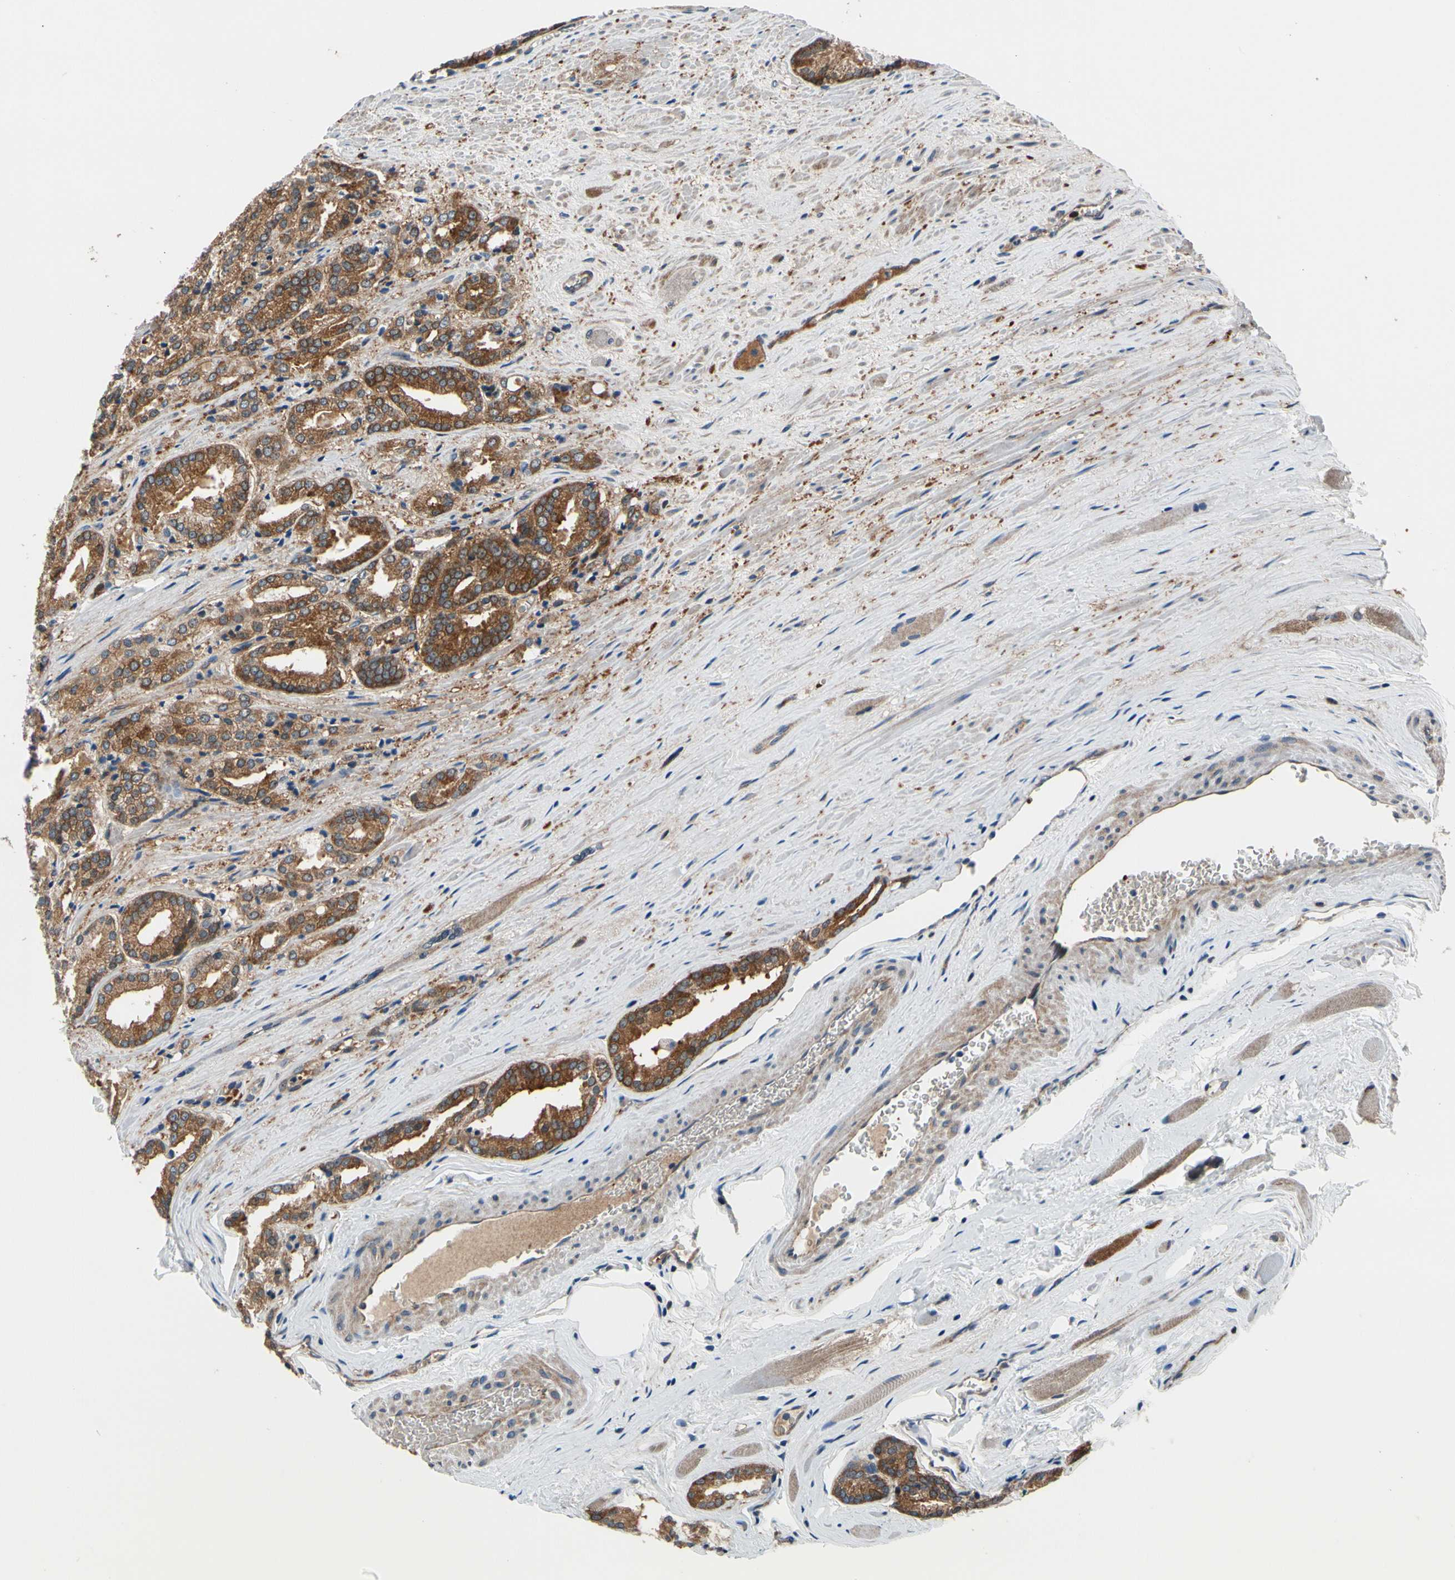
{"staining": {"intensity": "strong", "quantity": ">75%", "location": "cytoplasmic/membranous"}, "tissue": "prostate cancer", "cell_type": "Tumor cells", "image_type": "cancer", "snomed": [{"axis": "morphology", "description": "Adenocarcinoma, Low grade"}, {"axis": "topography", "description": "Prostate"}], "caption": "A brown stain highlights strong cytoplasmic/membranous expression of a protein in human prostate cancer (adenocarcinoma (low-grade)) tumor cells. Ihc stains the protein in brown and the nuclei are stained blue.", "gene": "PRDX2", "patient": {"sex": "male", "age": 59}}